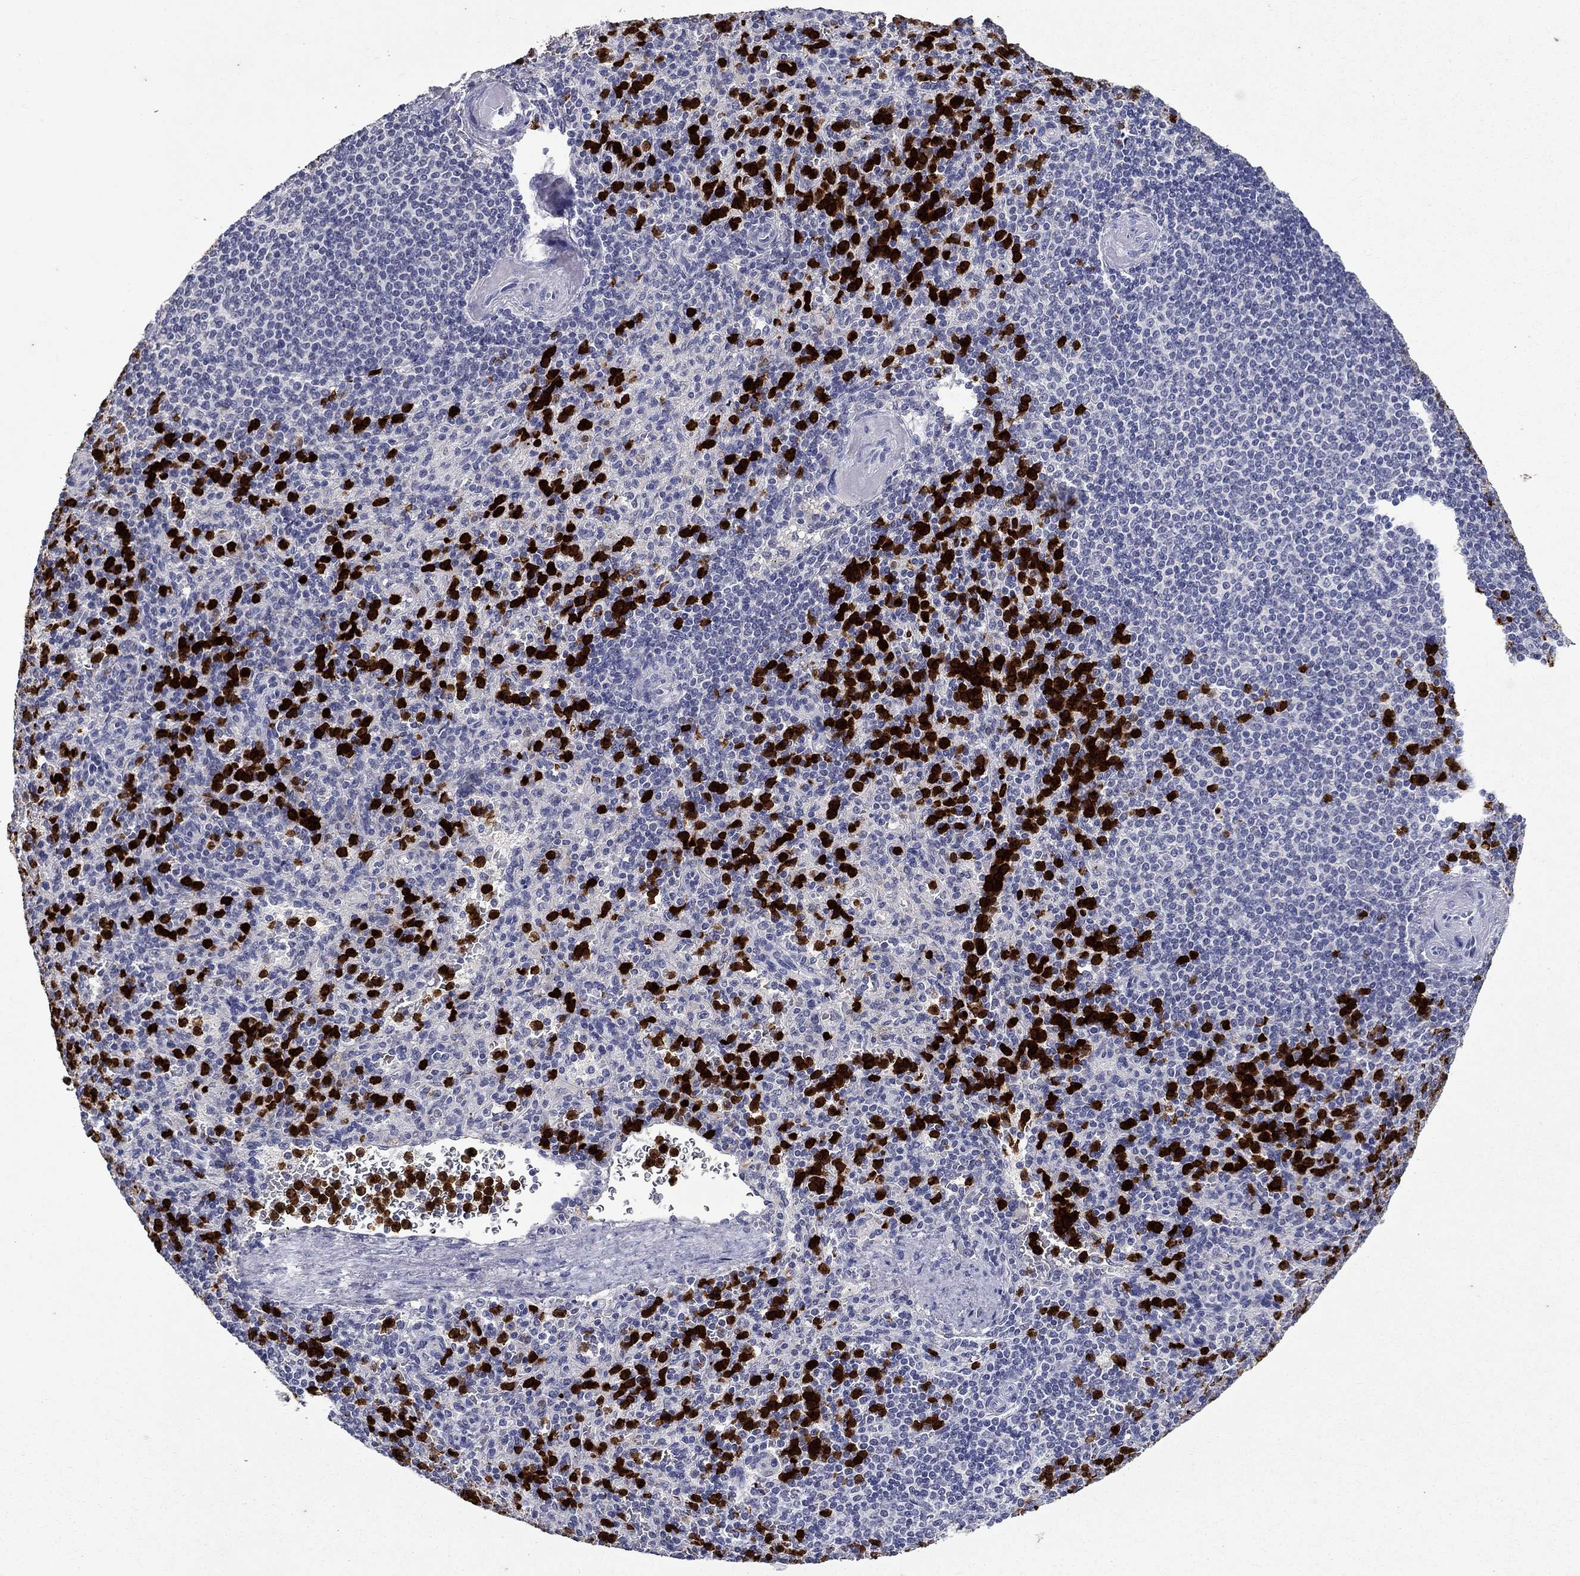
{"staining": {"intensity": "strong", "quantity": "25%-75%", "location": "cytoplasmic/membranous,nuclear"}, "tissue": "spleen", "cell_type": "Cells in red pulp", "image_type": "normal", "snomed": [{"axis": "morphology", "description": "Normal tissue, NOS"}, {"axis": "topography", "description": "Spleen"}], "caption": "Immunohistochemical staining of benign spleen displays 25%-75% levels of strong cytoplasmic/membranous,nuclear protein expression in about 25%-75% of cells in red pulp. The staining is performed using DAB brown chromogen to label protein expression. The nuclei are counter-stained blue using hematoxylin.", "gene": "IRF5", "patient": {"sex": "female", "age": 74}}